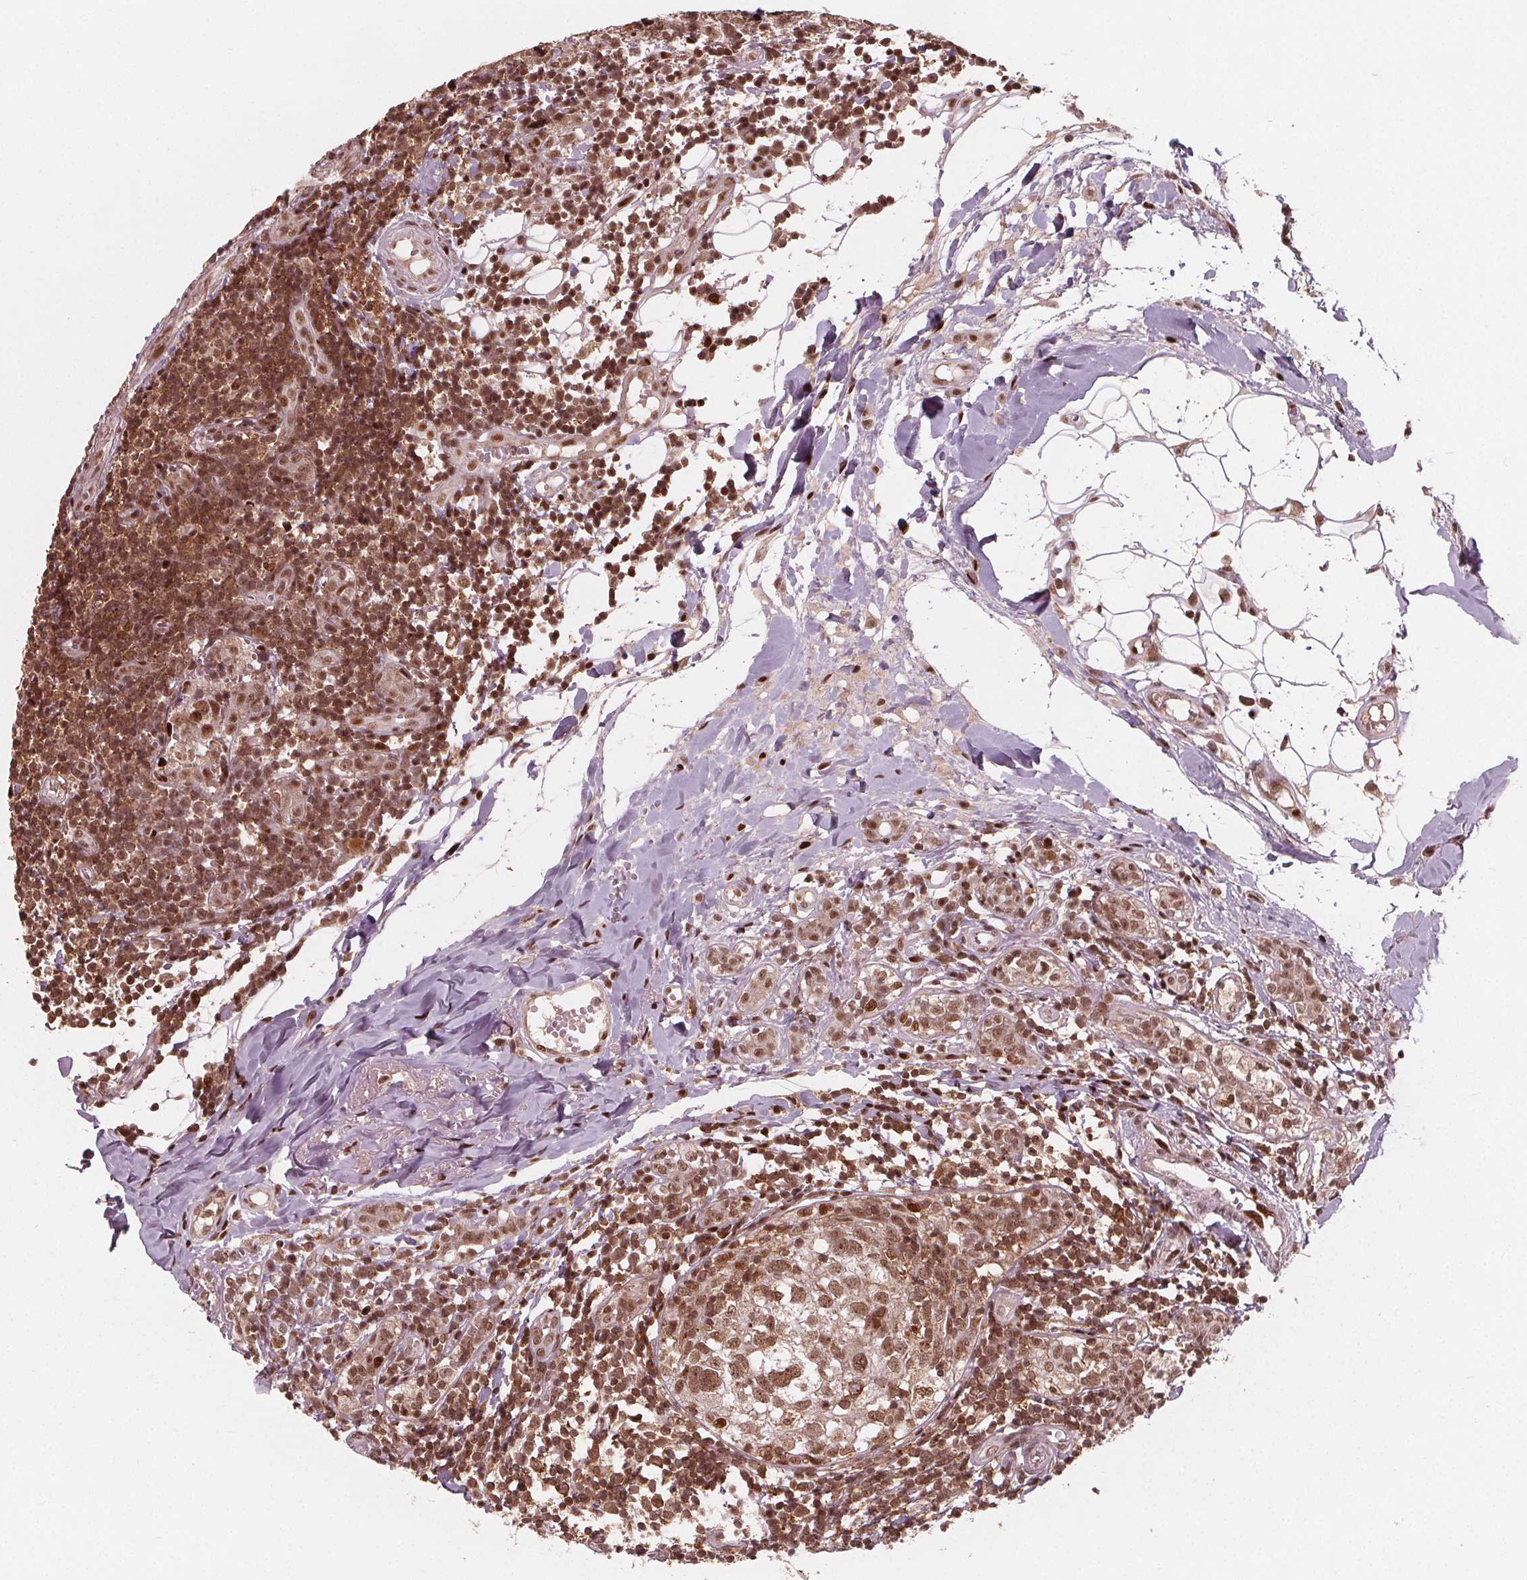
{"staining": {"intensity": "moderate", "quantity": ">75%", "location": "cytoplasmic/membranous,nuclear"}, "tissue": "breast cancer", "cell_type": "Tumor cells", "image_type": "cancer", "snomed": [{"axis": "morphology", "description": "Duct carcinoma"}, {"axis": "topography", "description": "Breast"}], "caption": "This histopathology image reveals IHC staining of breast infiltrating ductal carcinoma, with medium moderate cytoplasmic/membranous and nuclear staining in about >75% of tumor cells.", "gene": "SNRNP35", "patient": {"sex": "female", "age": 30}}